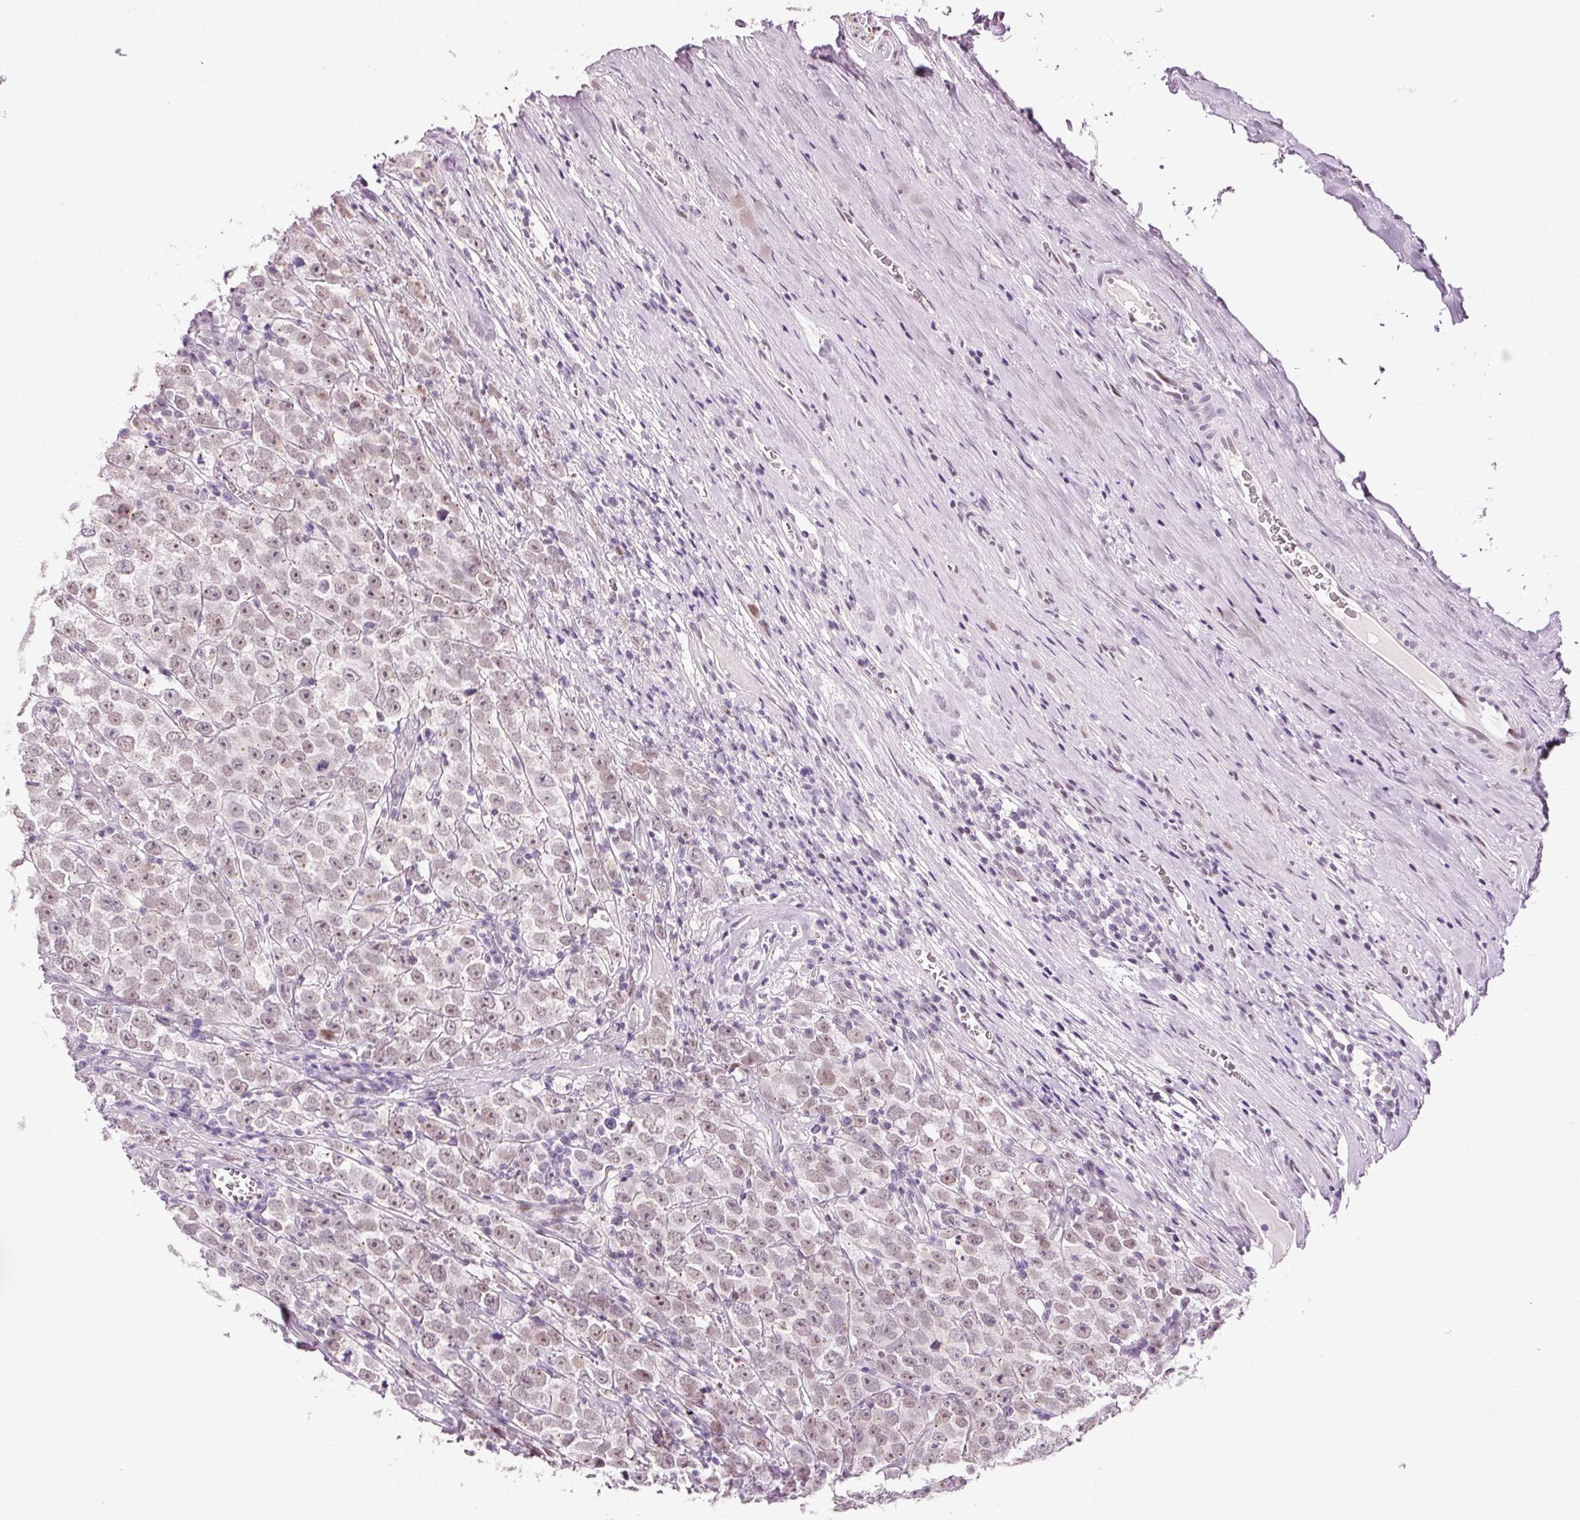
{"staining": {"intensity": "weak", "quantity": ">75%", "location": "nuclear"}, "tissue": "testis cancer", "cell_type": "Tumor cells", "image_type": "cancer", "snomed": [{"axis": "morphology", "description": "Seminoma, NOS"}, {"axis": "morphology", "description": "Carcinoma, Embryonal, NOS"}, {"axis": "topography", "description": "Testis"}], "caption": "Immunohistochemical staining of human testis cancer (embryonal carcinoma) displays weak nuclear protein expression in approximately >75% of tumor cells.", "gene": "ANKRD20A1", "patient": {"sex": "male", "age": 52}}